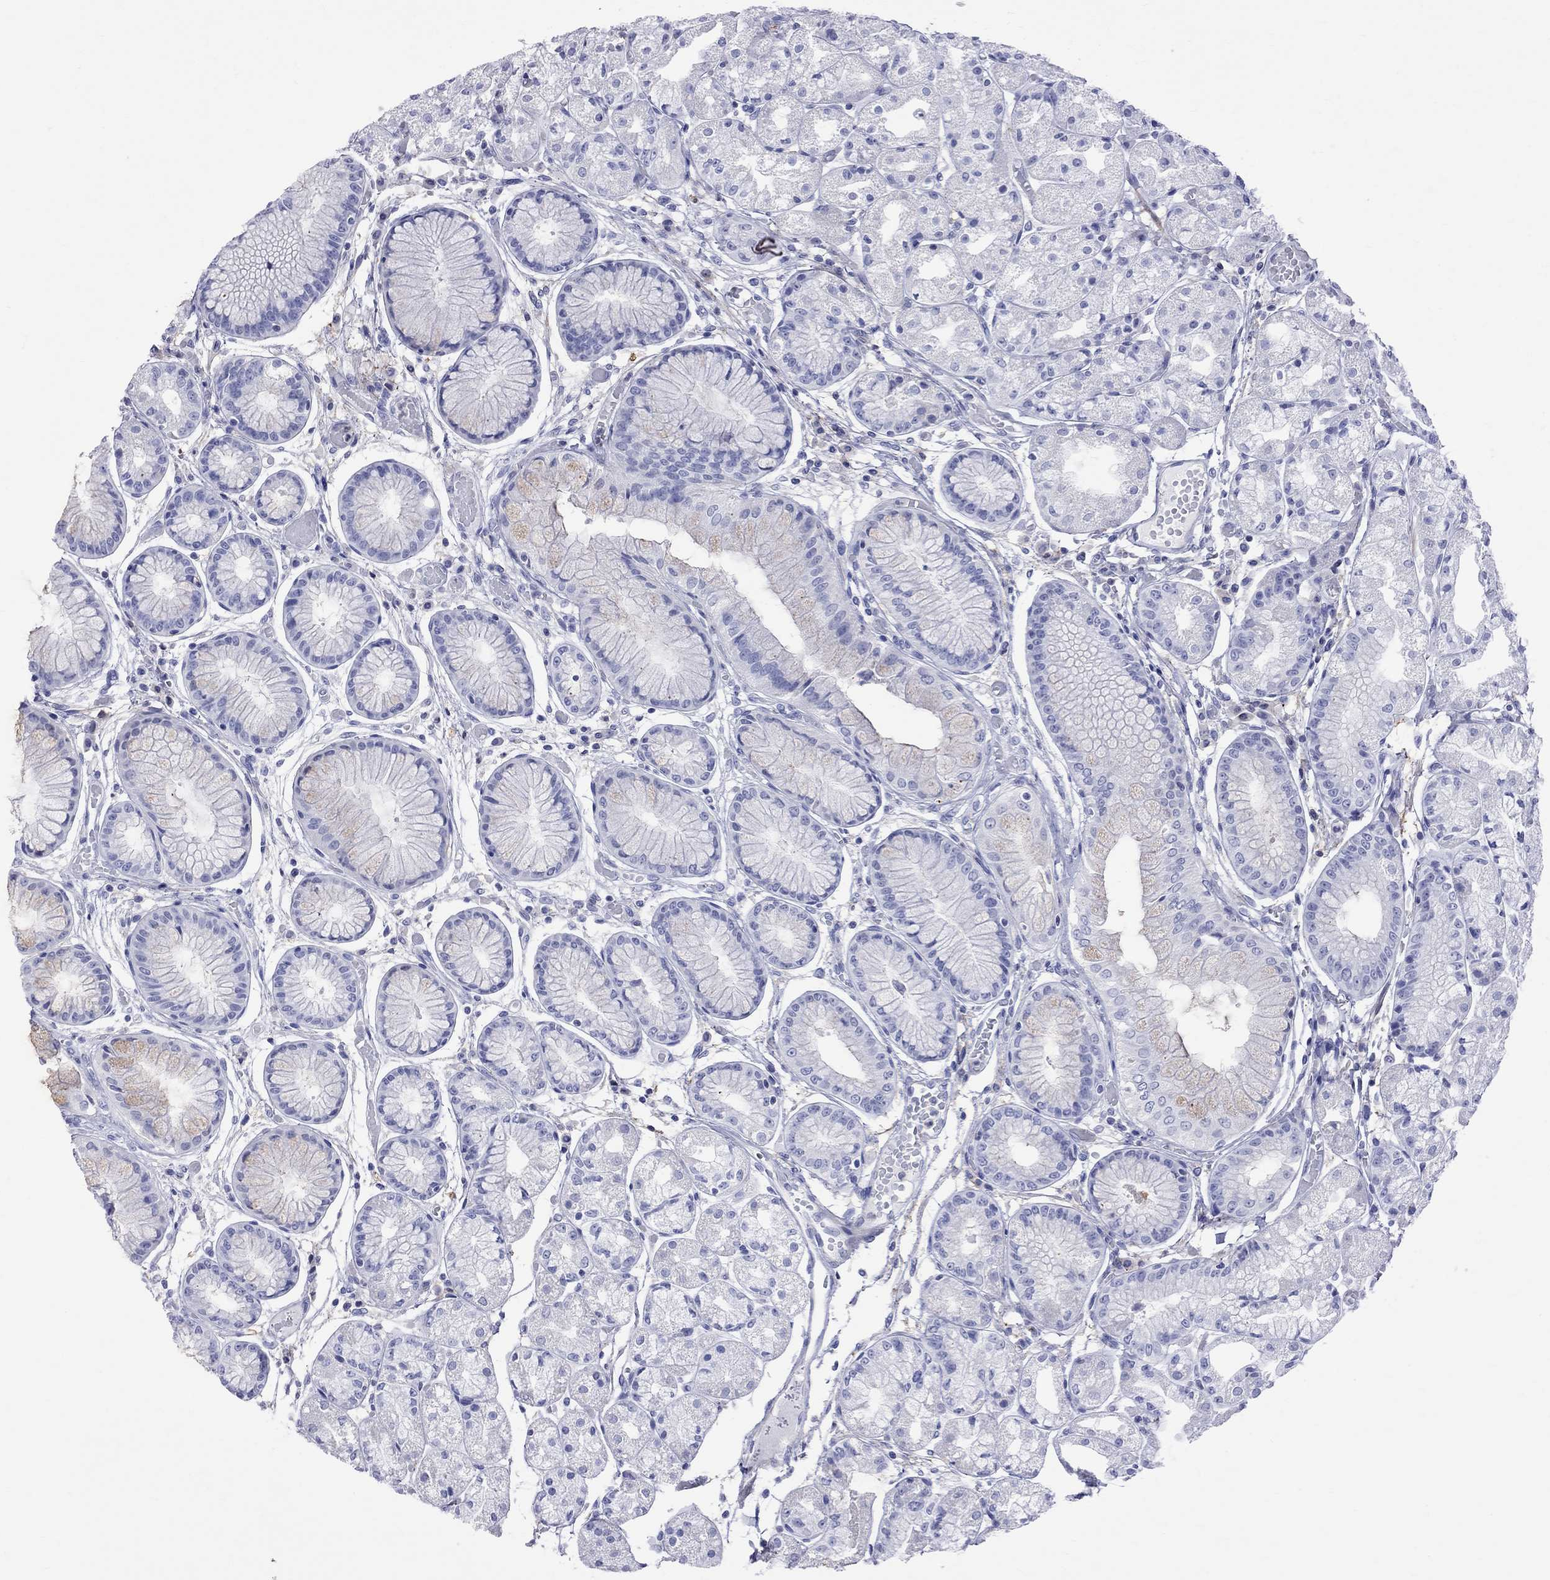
{"staining": {"intensity": "negative", "quantity": "none", "location": "none"}, "tissue": "stomach", "cell_type": "Glandular cells", "image_type": "normal", "snomed": [{"axis": "morphology", "description": "Normal tissue, NOS"}, {"axis": "topography", "description": "Stomach, upper"}], "caption": "A high-resolution image shows IHC staining of unremarkable stomach, which reveals no significant staining in glandular cells. (DAB (3,3'-diaminobenzidine) IHC visualized using brightfield microscopy, high magnification).", "gene": "S100A3", "patient": {"sex": "male", "age": 72}}